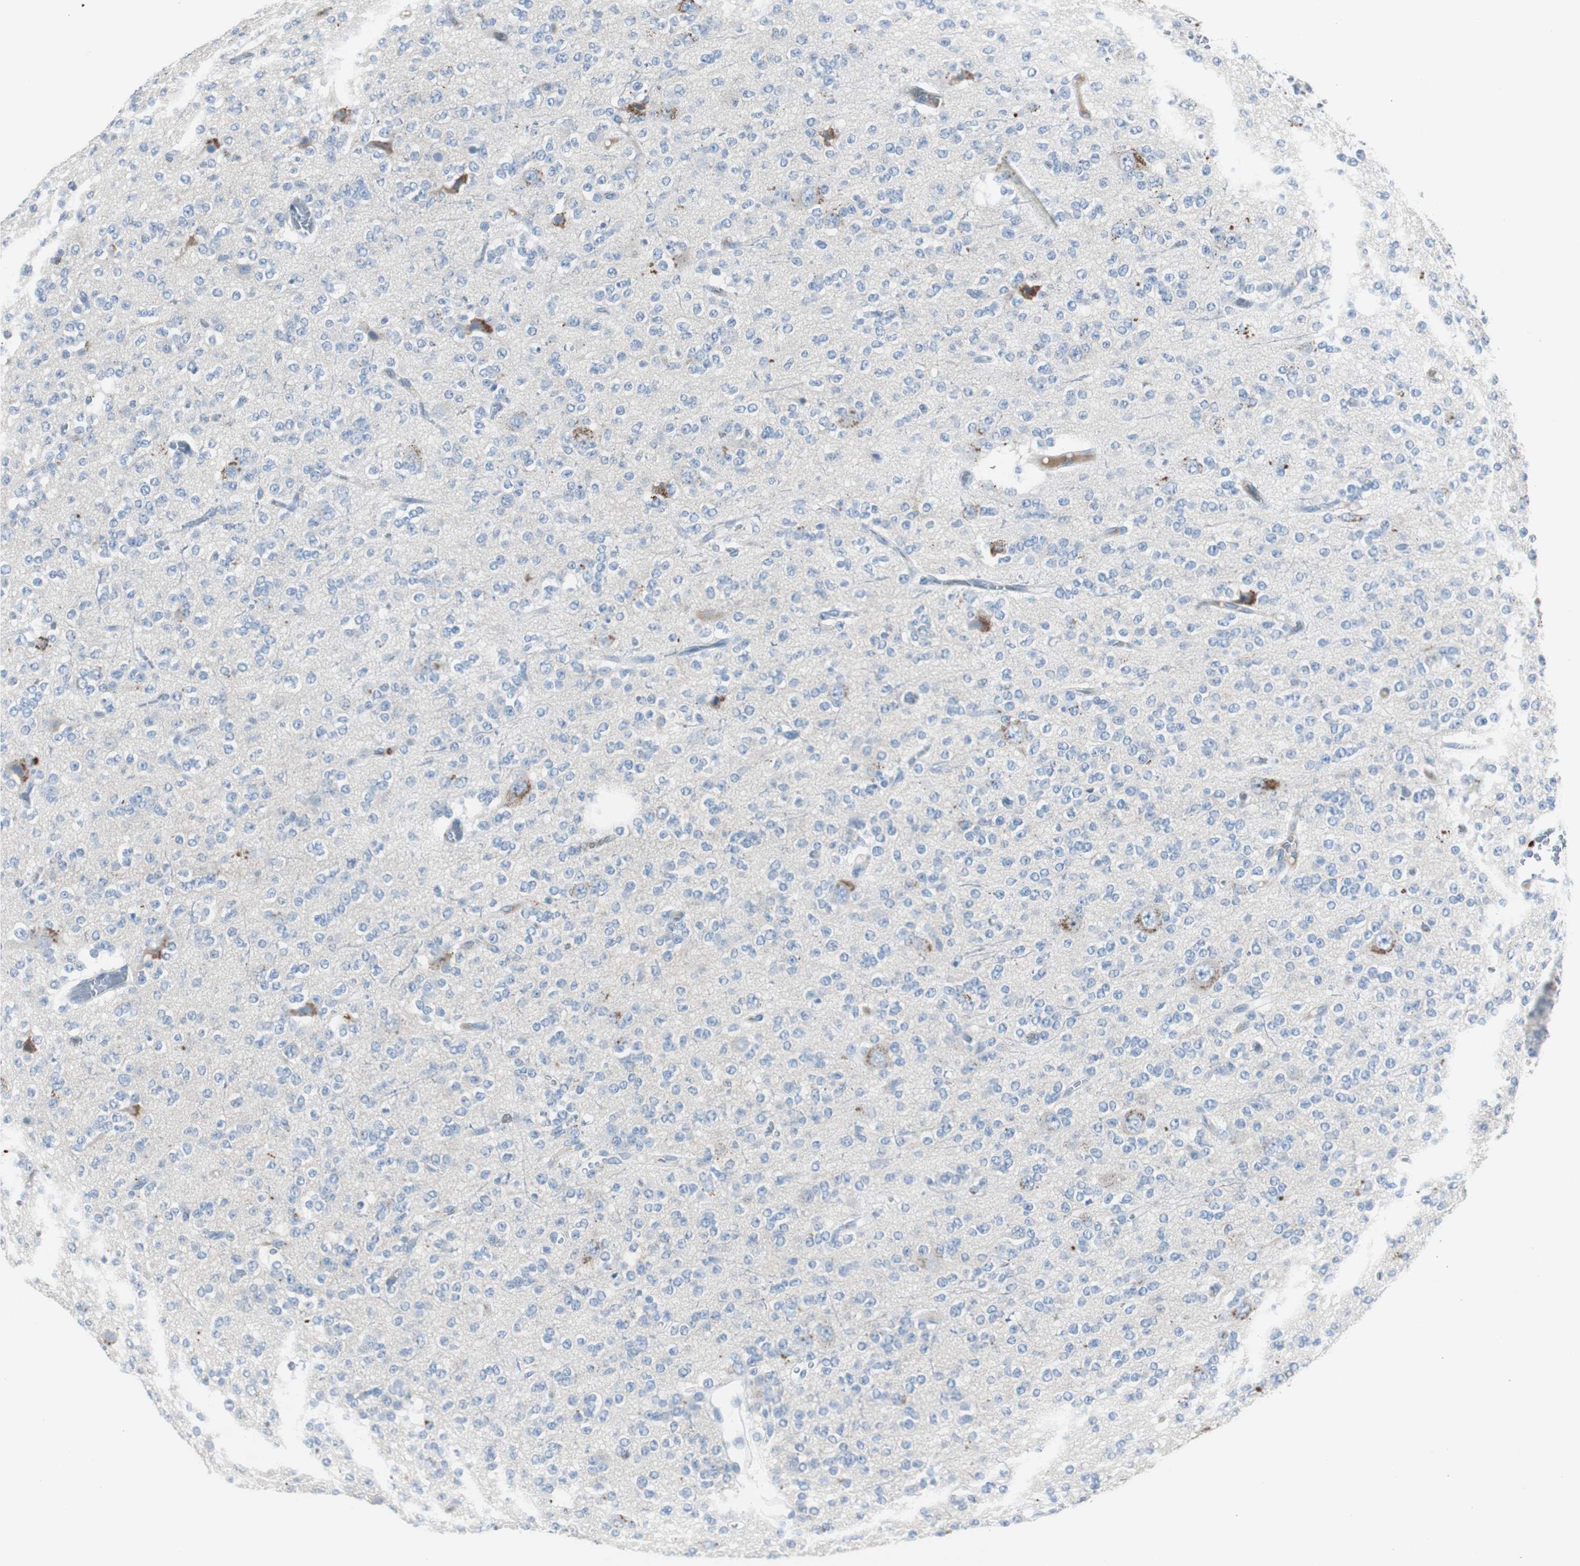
{"staining": {"intensity": "negative", "quantity": "none", "location": "none"}, "tissue": "glioma", "cell_type": "Tumor cells", "image_type": "cancer", "snomed": [{"axis": "morphology", "description": "Glioma, malignant, Low grade"}, {"axis": "topography", "description": "Brain"}], "caption": "High magnification brightfield microscopy of low-grade glioma (malignant) stained with DAB (brown) and counterstained with hematoxylin (blue): tumor cells show no significant staining.", "gene": "SERPINF1", "patient": {"sex": "male", "age": 38}}